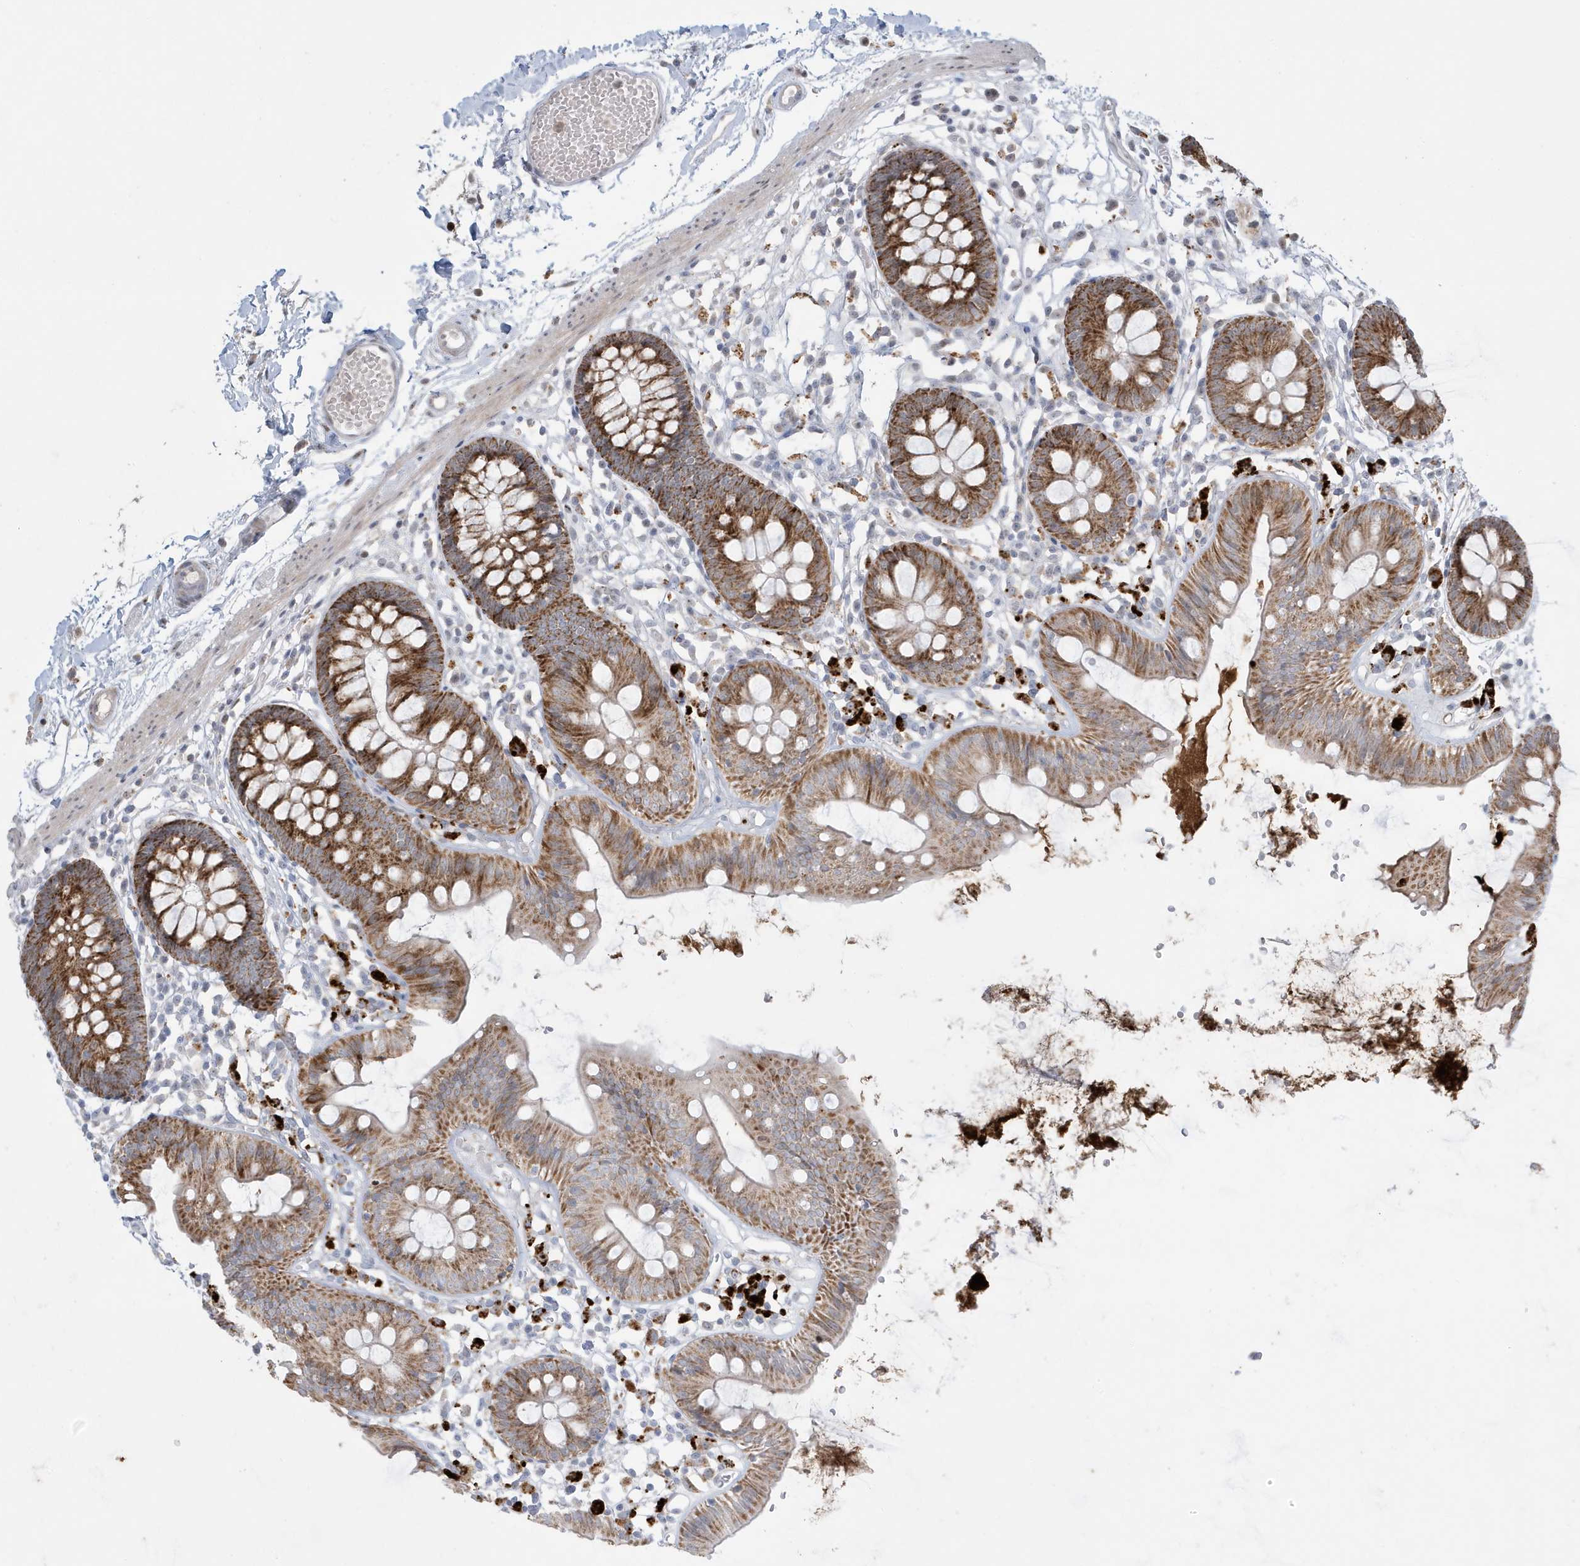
{"staining": {"intensity": "weak", "quantity": "<25%", "location": "cytoplasmic/membranous"}, "tissue": "colon", "cell_type": "Endothelial cells", "image_type": "normal", "snomed": [{"axis": "morphology", "description": "Normal tissue, NOS"}, {"axis": "topography", "description": "Colon"}], "caption": "Immunohistochemical staining of normal colon shows no significant expression in endothelial cells. (DAB immunohistochemistry visualized using brightfield microscopy, high magnification).", "gene": "FNDC1", "patient": {"sex": "male", "age": 56}}